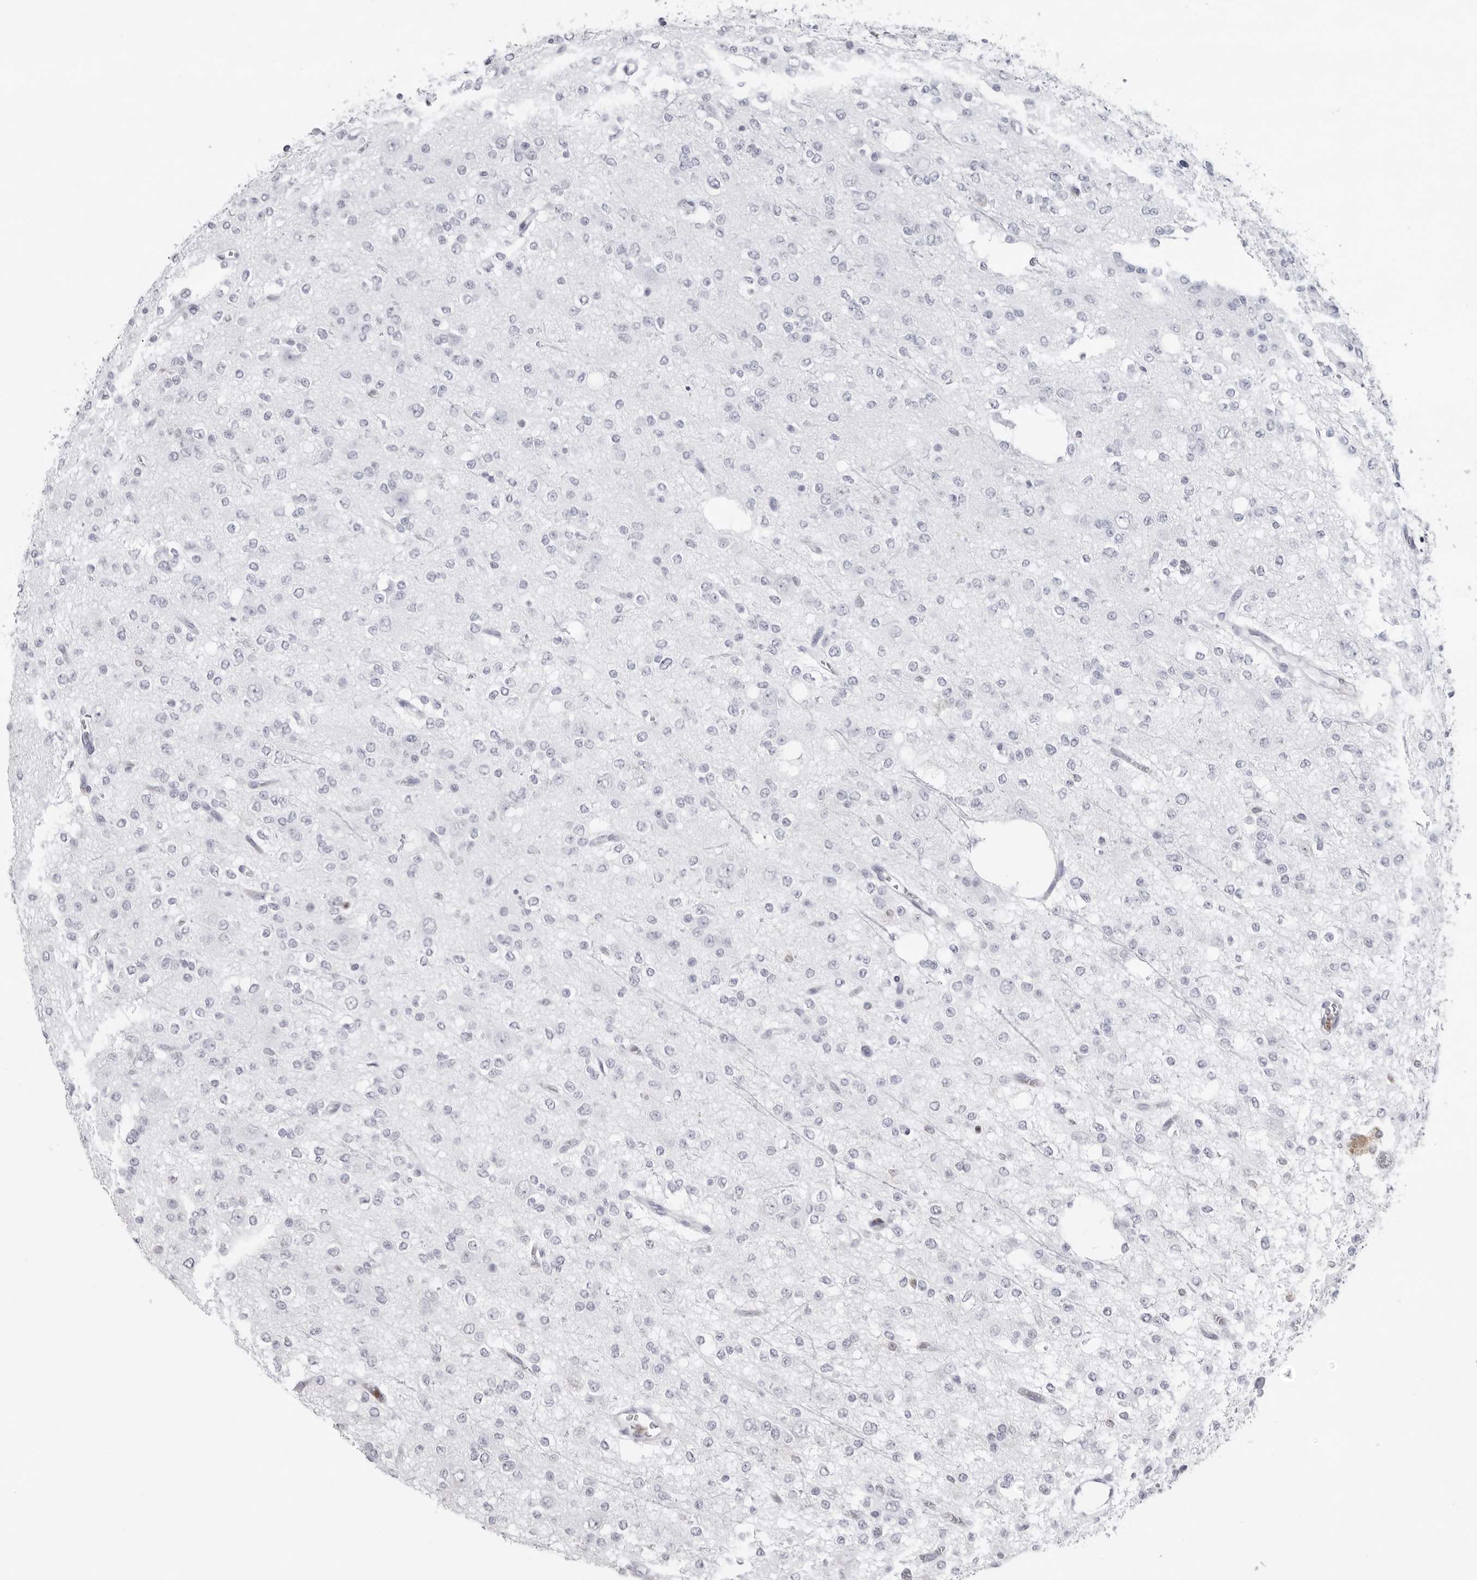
{"staining": {"intensity": "negative", "quantity": "none", "location": "none"}, "tissue": "glioma", "cell_type": "Tumor cells", "image_type": "cancer", "snomed": [{"axis": "morphology", "description": "Glioma, malignant, Low grade"}, {"axis": "topography", "description": "Brain"}], "caption": "Immunohistochemical staining of glioma displays no significant positivity in tumor cells.", "gene": "FMNL1", "patient": {"sex": "male", "age": 38}}